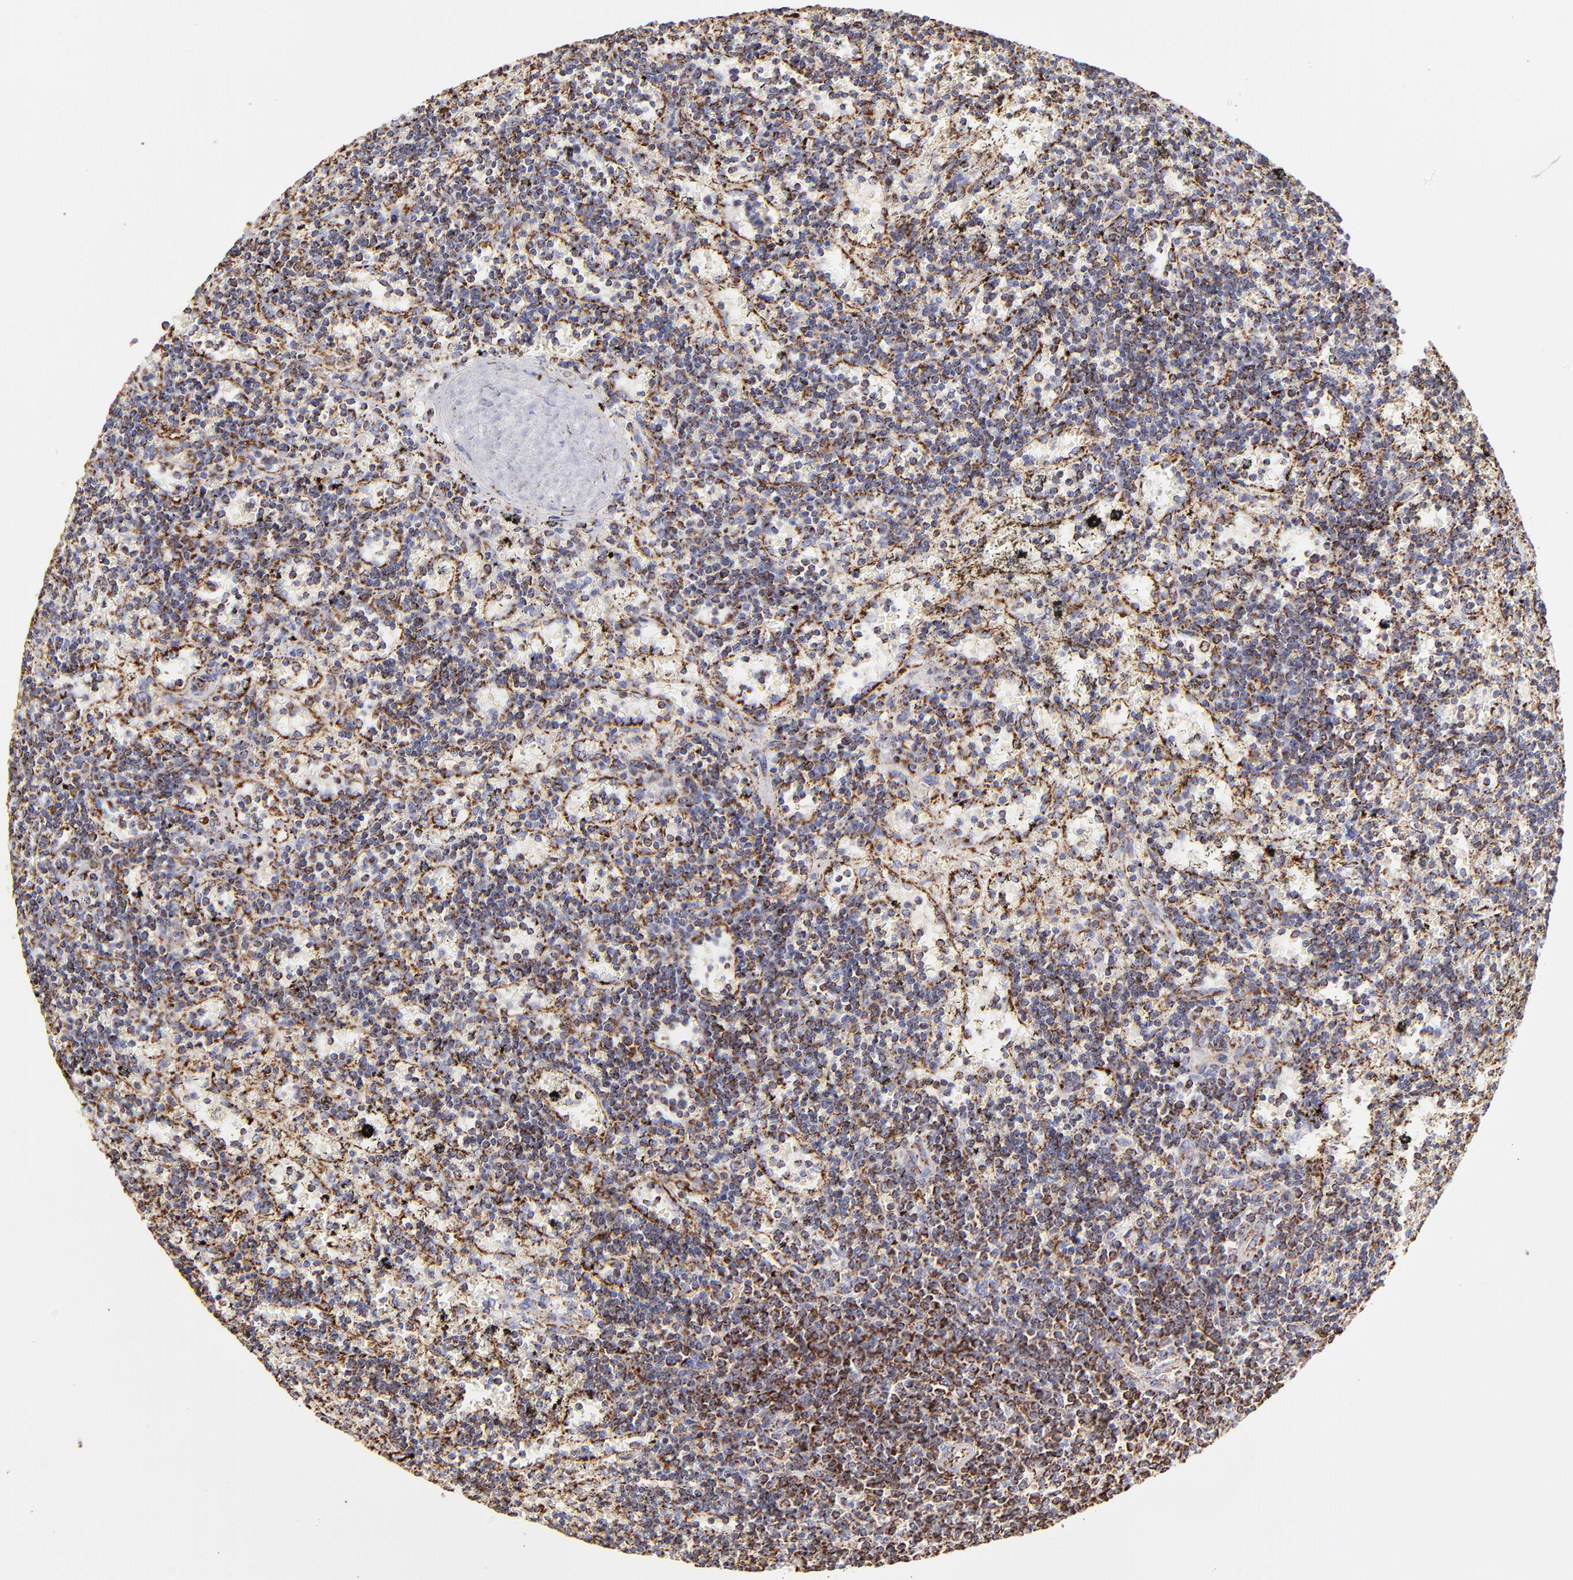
{"staining": {"intensity": "moderate", "quantity": "25%-75%", "location": "cytoplasmic/membranous"}, "tissue": "lymphoma", "cell_type": "Tumor cells", "image_type": "cancer", "snomed": [{"axis": "morphology", "description": "Malignant lymphoma, non-Hodgkin's type, Low grade"}, {"axis": "topography", "description": "Spleen"}], "caption": "An IHC image of tumor tissue is shown. Protein staining in brown shows moderate cytoplasmic/membranous positivity in lymphoma within tumor cells.", "gene": "ECH1", "patient": {"sex": "male", "age": 60}}